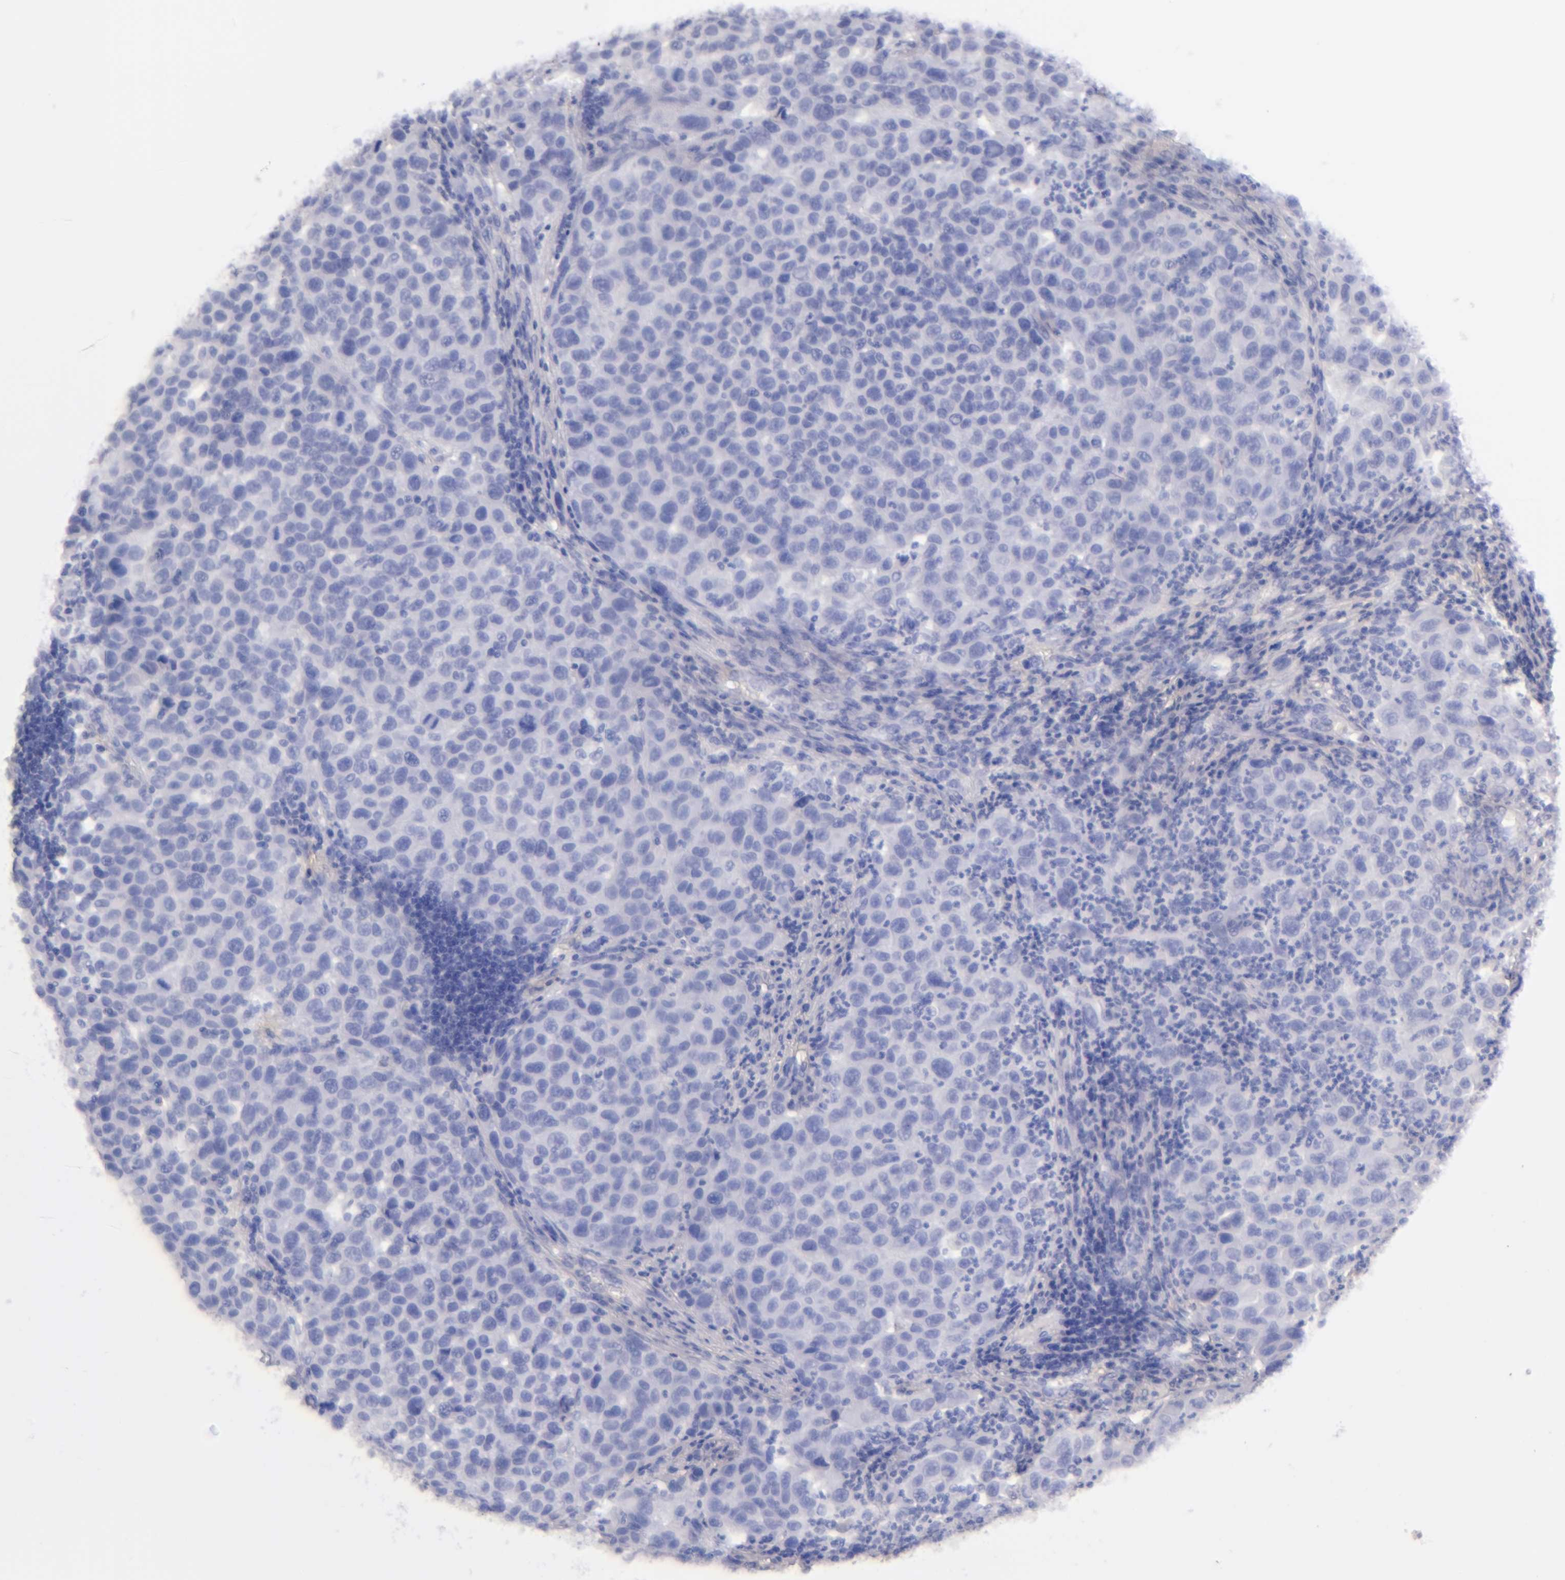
{"staining": {"intensity": "weak", "quantity": "25%-75%", "location": "cytoplasmic/membranous,nuclear"}, "tissue": "melanoma", "cell_type": "Tumor cells", "image_type": "cancer", "snomed": [{"axis": "morphology", "description": "Malignant melanoma, Metastatic site"}, {"axis": "topography", "description": "Lymph node"}], "caption": "Human melanoma stained with a protein marker exhibits weak staining in tumor cells.", "gene": "MGAM", "patient": {"sex": "male", "age": 61}}